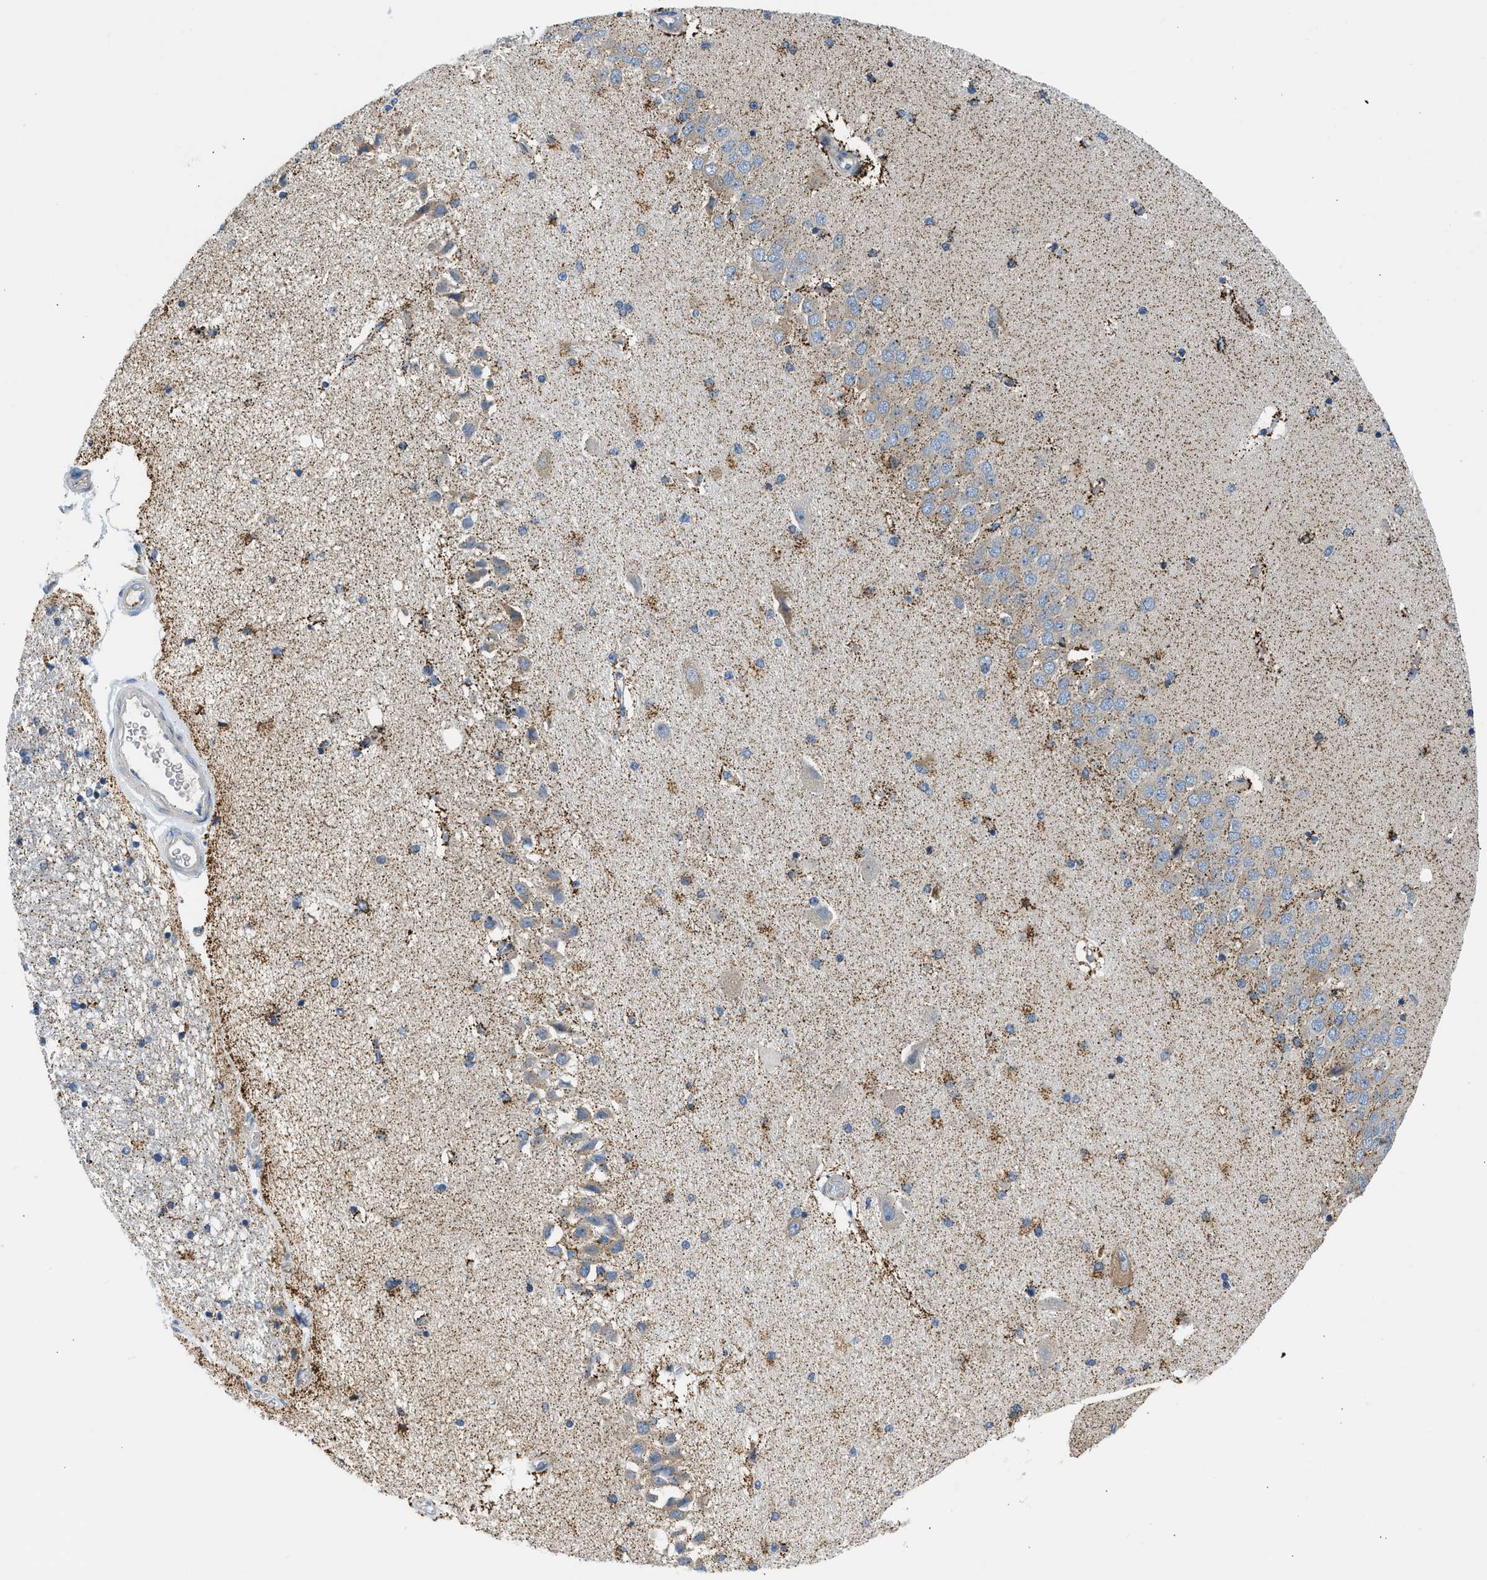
{"staining": {"intensity": "moderate", "quantity": "<25%", "location": "cytoplasmic/membranous"}, "tissue": "hippocampus", "cell_type": "Glial cells", "image_type": "normal", "snomed": [{"axis": "morphology", "description": "Normal tissue, NOS"}, {"axis": "topography", "description": "Hippocampus"}], "caption": "Protein expression analysis of unremarkable human hippocampus reveals moderate cytoplasmic/membranous positivity in about <25% of glial cells. (DAB (3,3'-diaminobenzidine) IHC, brown staining for protein, blue staining for nuclei).", "gene": "CAMKK2", "patient": {"sex": "female", "age": 54}}